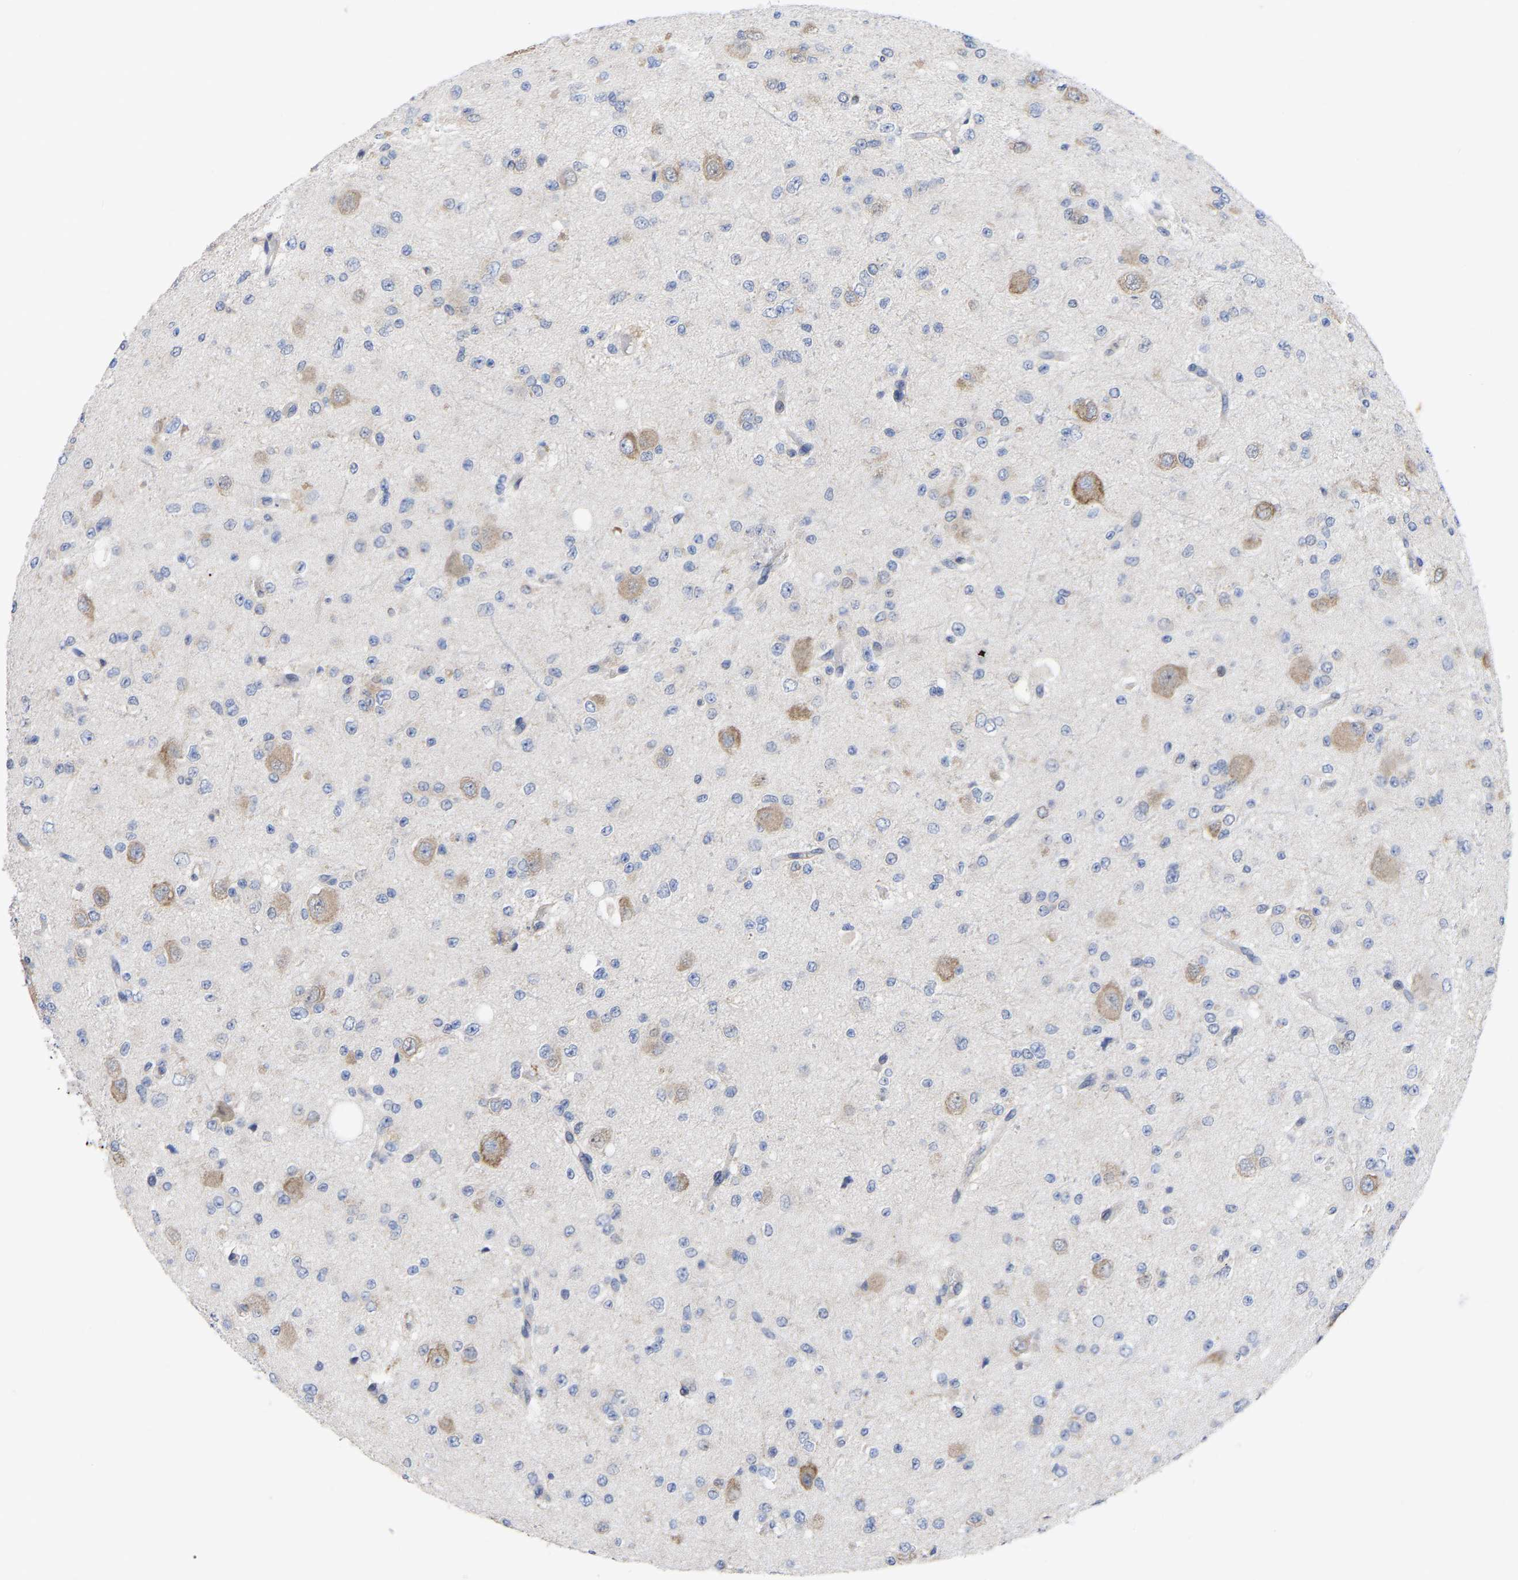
{"staining": {"intensity": "negative", "quantity": "none", "location": "none"}, "tissue": "glioma", "cell_type": "Tumor cells", "image_type": "cancer", "snomed": [{"axis": "morphology", "description": "Glioma, malignant, High grade"}, {"axis": "topography", "description": "pancreas cauda"}], "caption": "Malignant glioma (high-grade) stained for a protein using immunohistochemistry demonstrates no staining tumor cells.", "gene": "TCP1", "patient": {"sex": "male", "age": 60}}